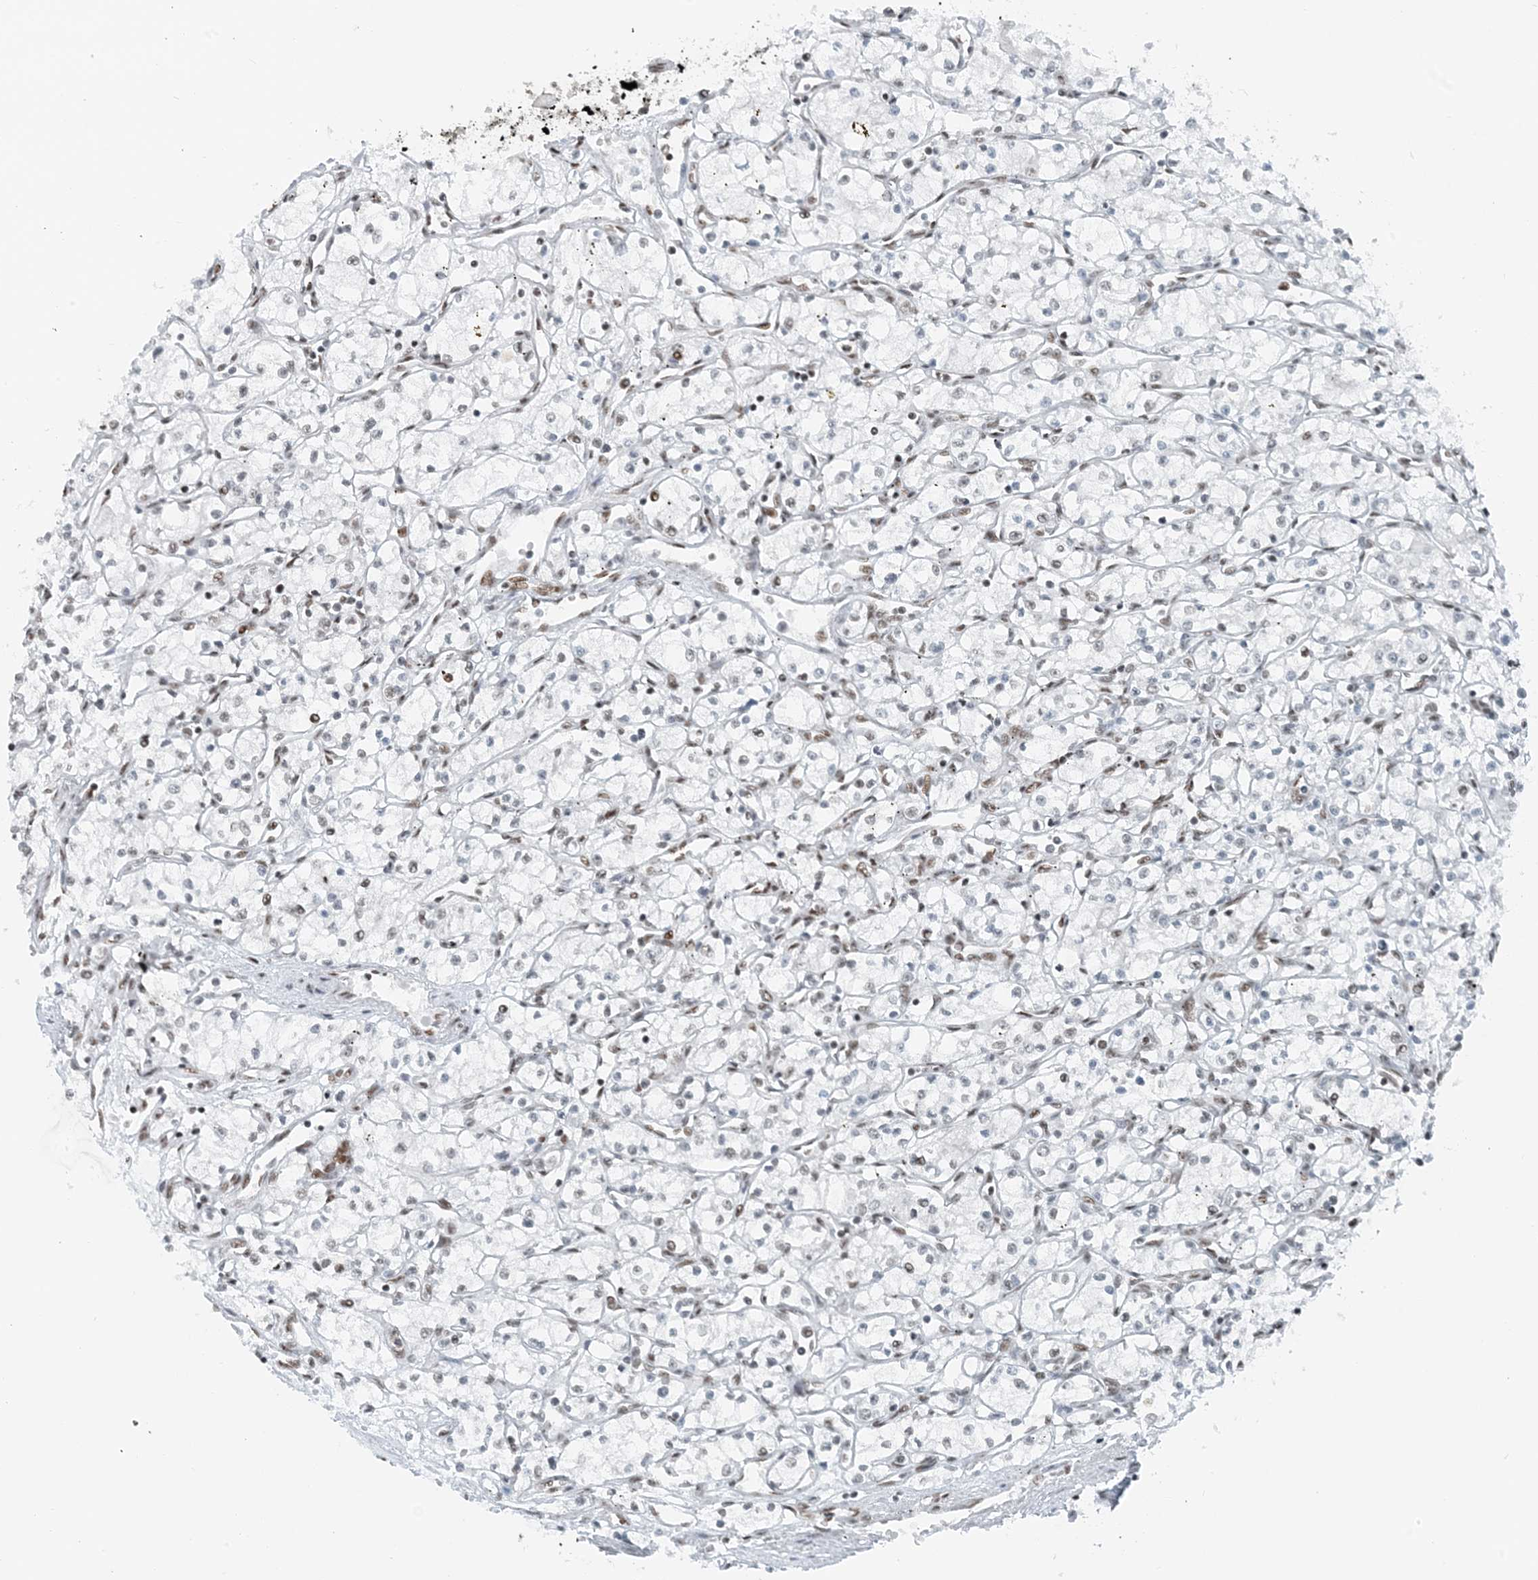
{"staining": {"intensity": "weak", "quantity": "<25%", "location": "nuclear"}, "tissue": "renal cancer", "cell_type": "Tumor cells", "image_type": "cancer", "snomed": [{"axis": "morphology", "description": "Adenocarcinoma, NOS"}, {"axis": "topography", "description": "Kidney"}], "caption": "High power microscopy photomicrograph of an immunohistochemistry image of renal adenocarcinoma, revealing no significant staining in tumor cells.", "gene": "ZNF500", "patient": {"sex": "male", "age": 59}}